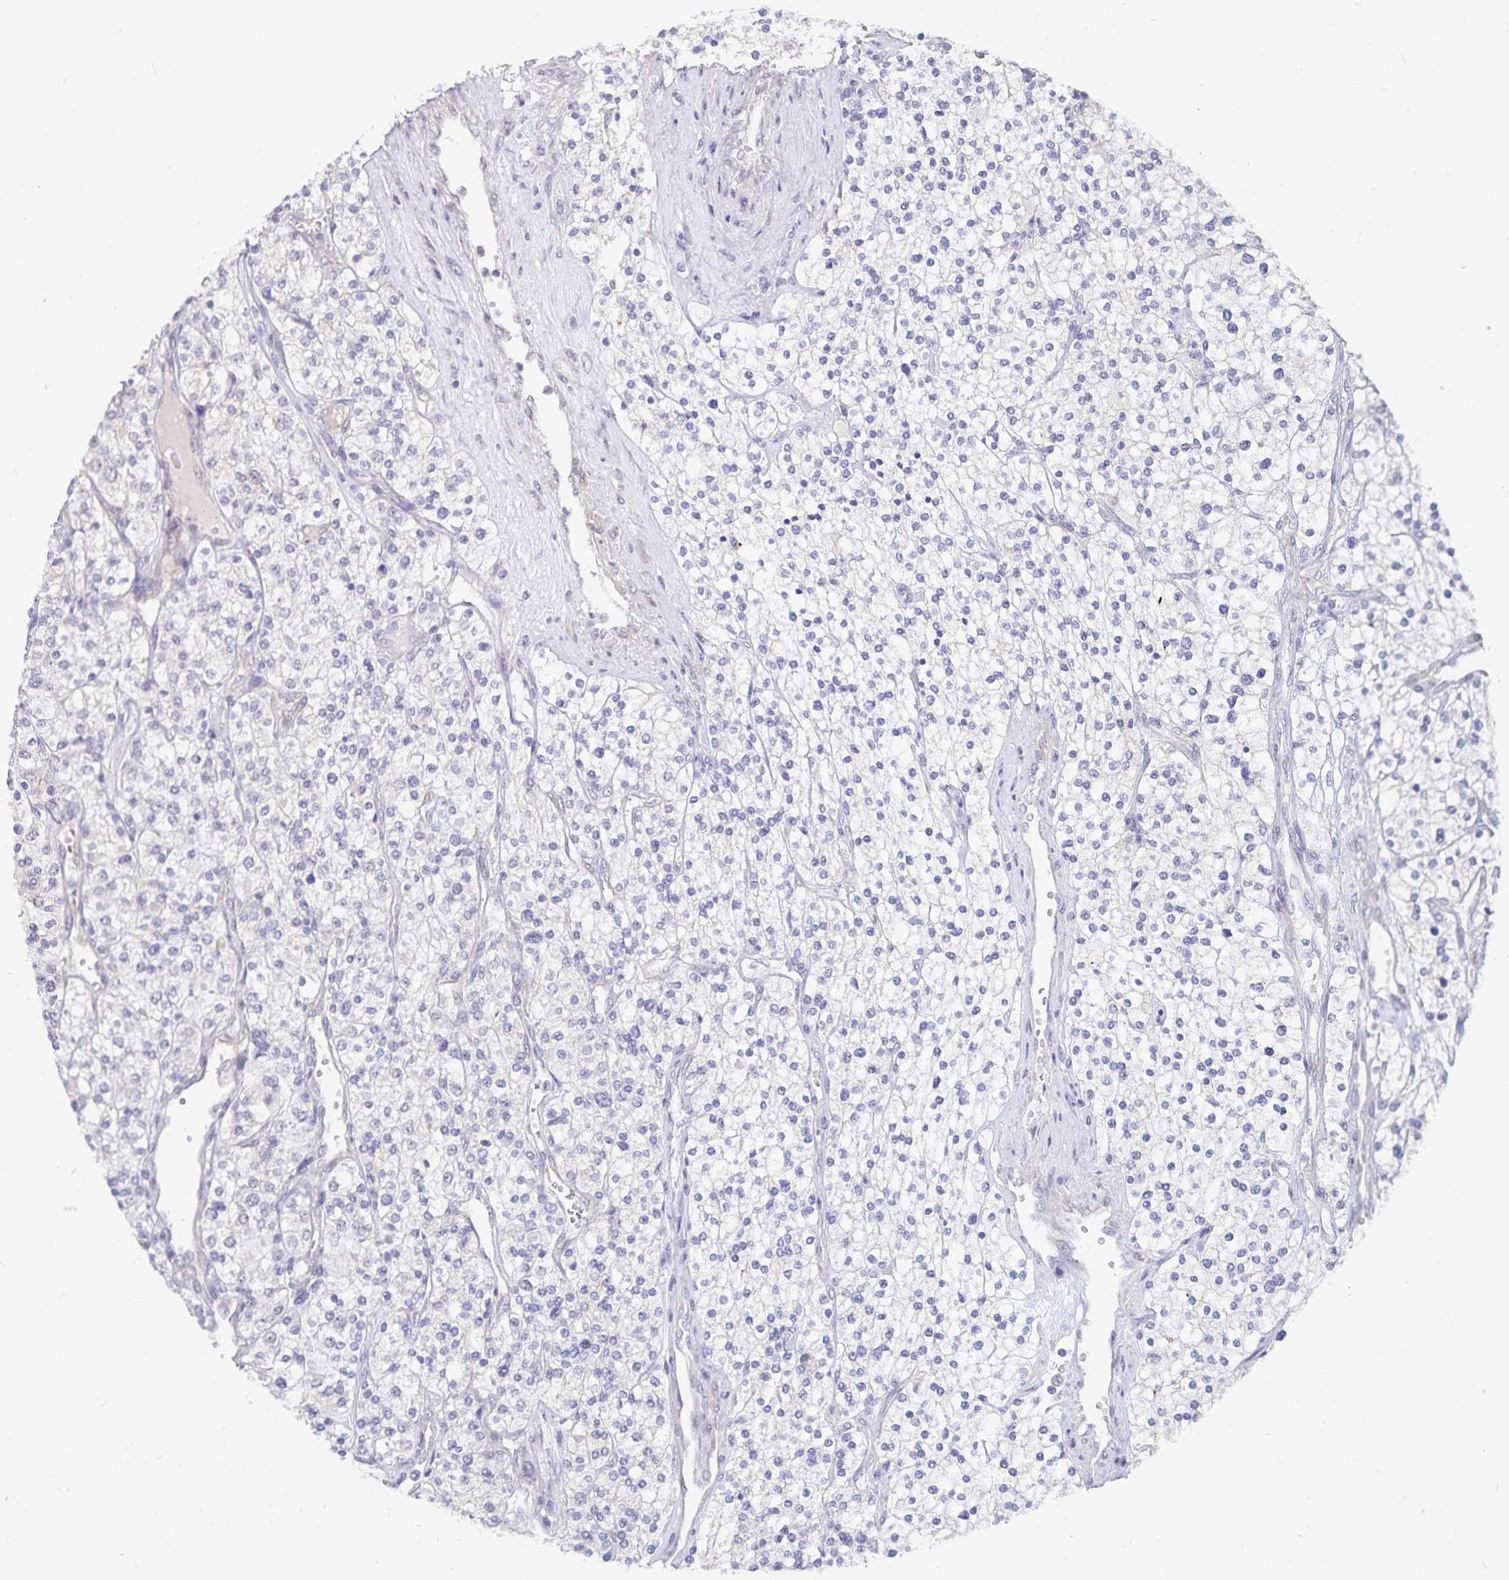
{"staining": {"intensity": "negative", "quantity": "none", "location": "none"}, "tissue": "renal cancer", "cell_type": "Tumor cells", "image_type": "cancer", "snomed": [{"axis": "morphology", "description": "Adenocarcinoma, NOS"}, {"axis": "topography", "description": "Kidney"}], "caption": "High power microscopy micrograph of an immunohistochemistry micrograph of adenocarcinoma (renal), revealing no significant staining in tumor cells.", "gene": "ATP2A2", "patient": {"sex": "male", "age": 80}}